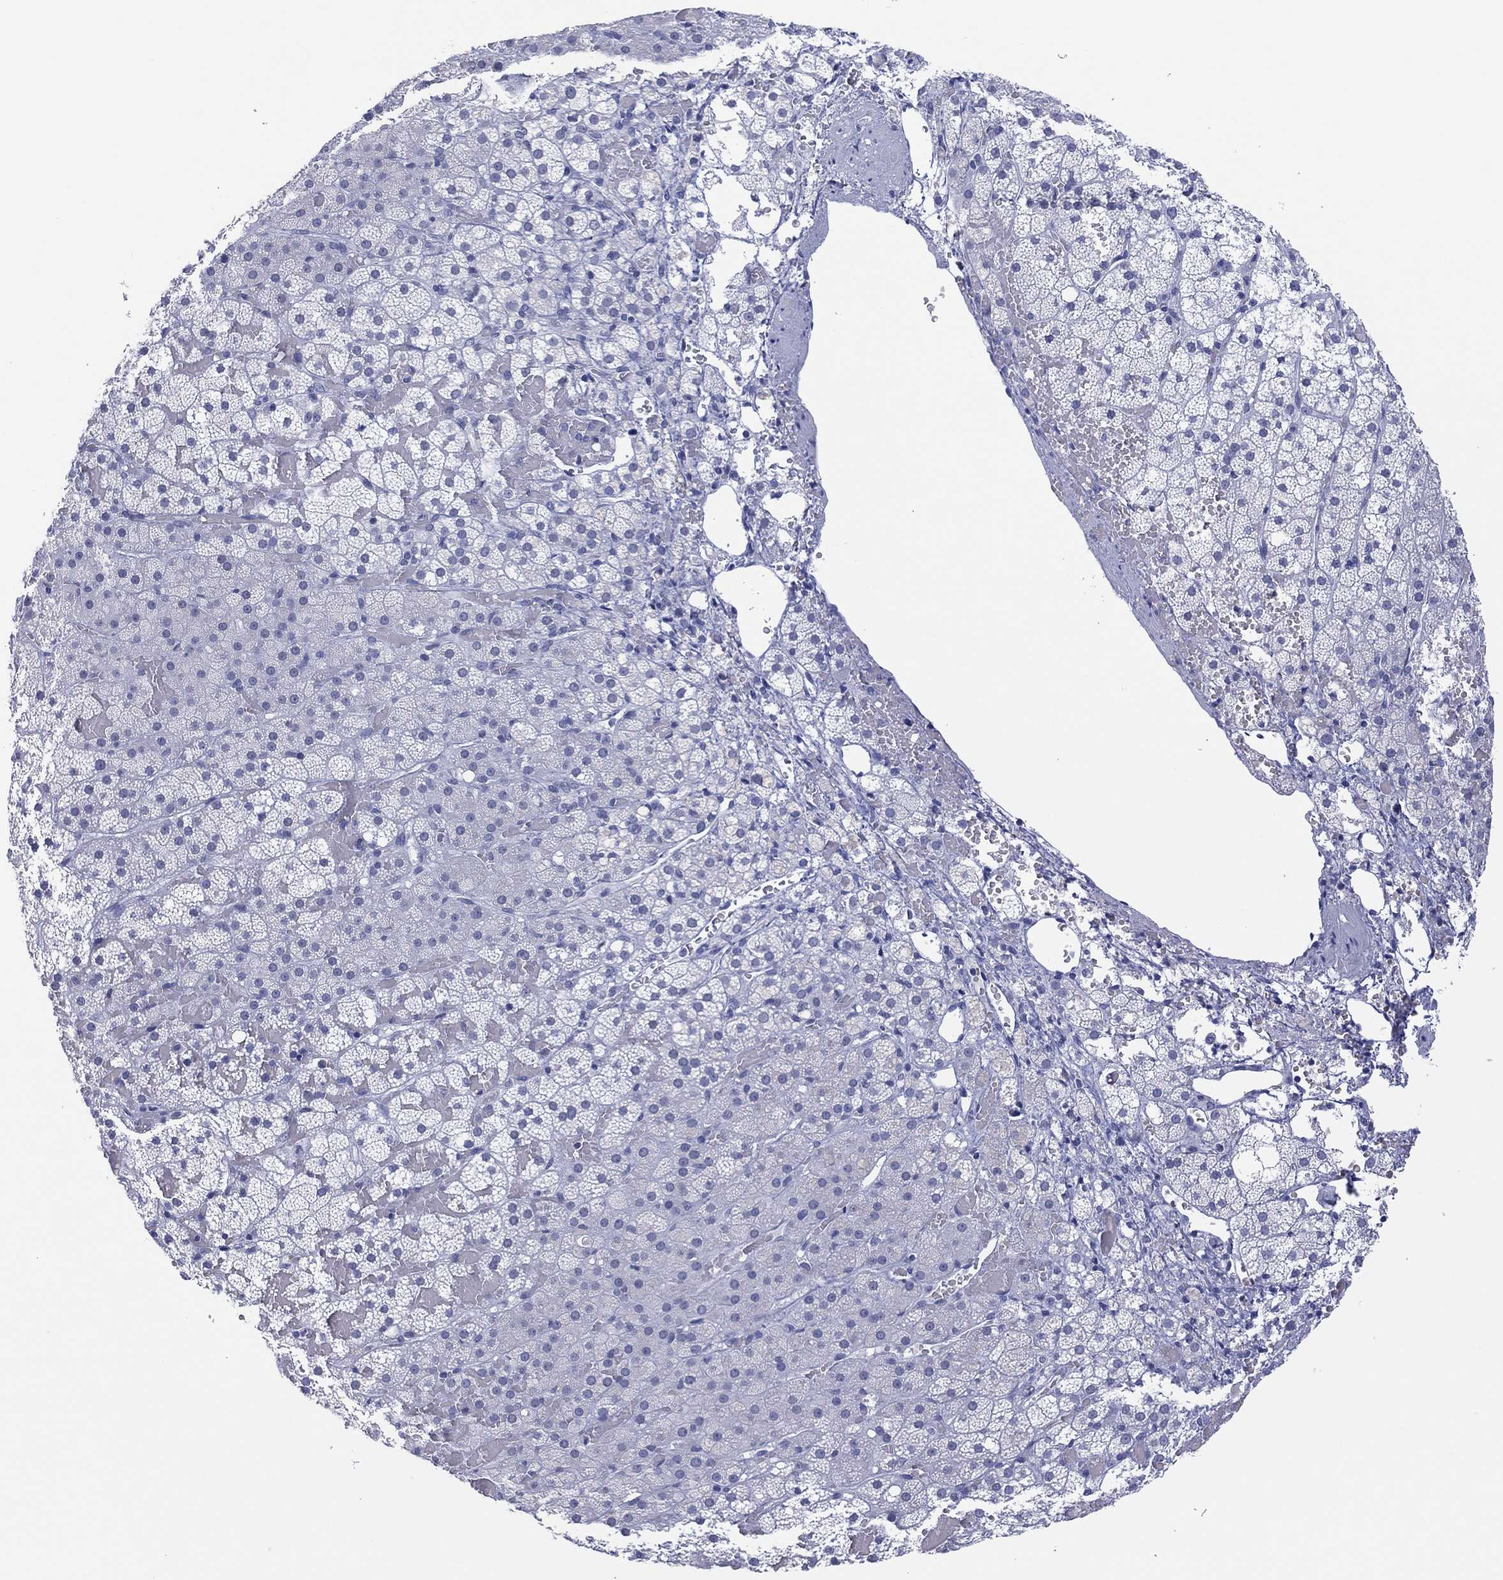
{"staining": {"intensity": "negative", "quantity": "none", "location": "none"}, "tissue": "adrenal gland", "cell_type": "Glandular cells", "image_type": "normal", "snomed": [{"axis": "morphology", "description": "Normal tissue, NOS"}, {"axis": "topography", "description": "Adrenal gland"}], "caption": "The image exhibits no significant positivity in glandular cells of adrenal gland. The staining was performed using DAB (3,3'-diaminobenzidine) to visualize the protein expression in brown, while the nuclei were stained in blue with hematoxylin (Magnification: 20x).", "gene": "UTF1", "patient": {"sex": "male", "age": 53}}